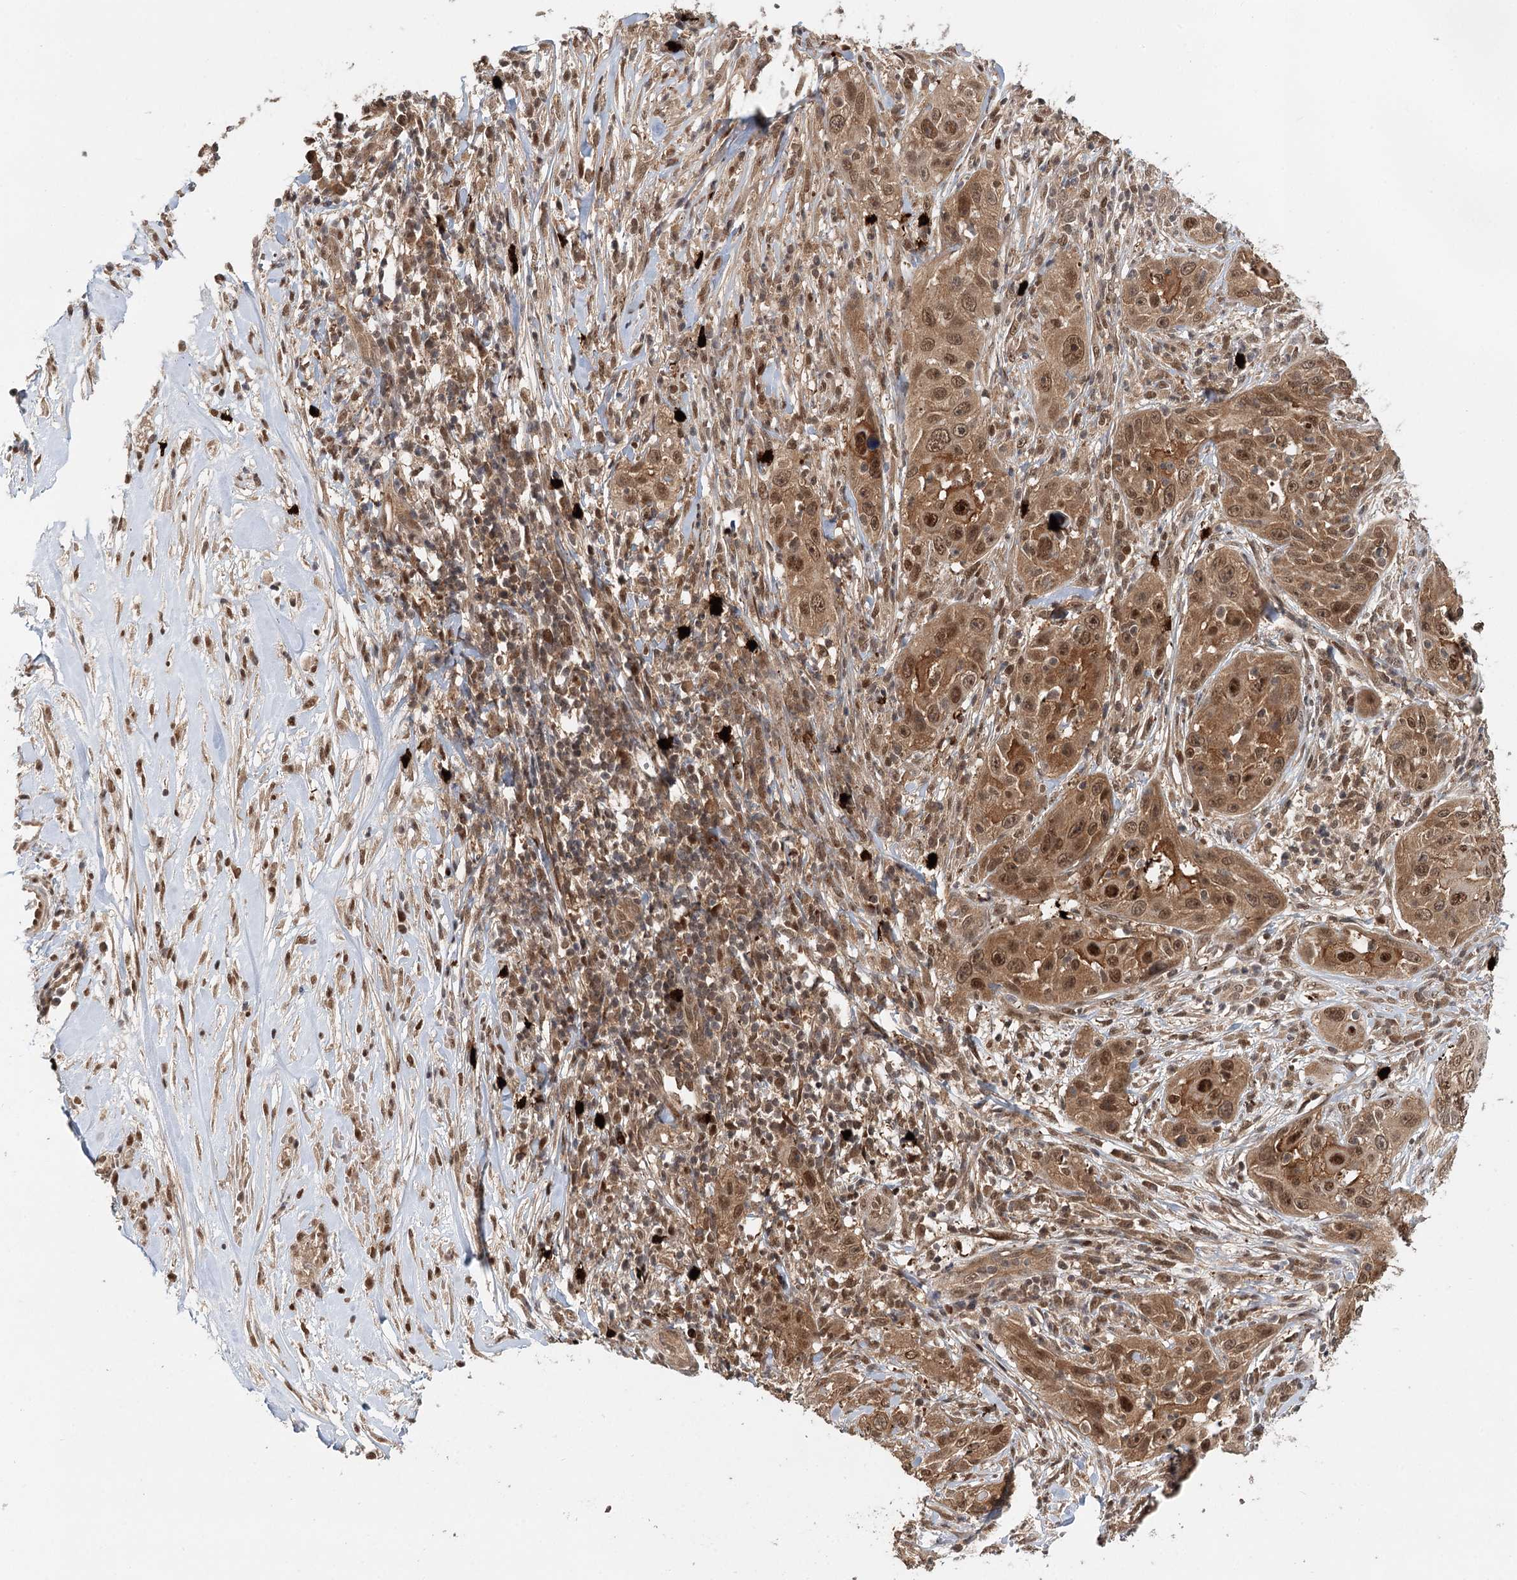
{"staining": {"intensity": "moderate", "quantity": ">75%", "location": "cytoplasmic/membranous,nuclear"}, "tissue": "skin cancer", "cell_type": "Tumor cells", "image_type": "cancer", "snomed": [{"axis": "morphology", "description": "Squamous cell carcinoma, NOS"}, {"axis": "topography", "description": "Skin"}], "caption": "This is a micrograph of immunohistochemistry staining of squamous cell carcinoma (skin), which shows moderate staining in the cytoplasmic/membranous and nuclear of tumor cells.", "gene": "N6AMT1", "patient": {"sex": "female", "age": 44}}